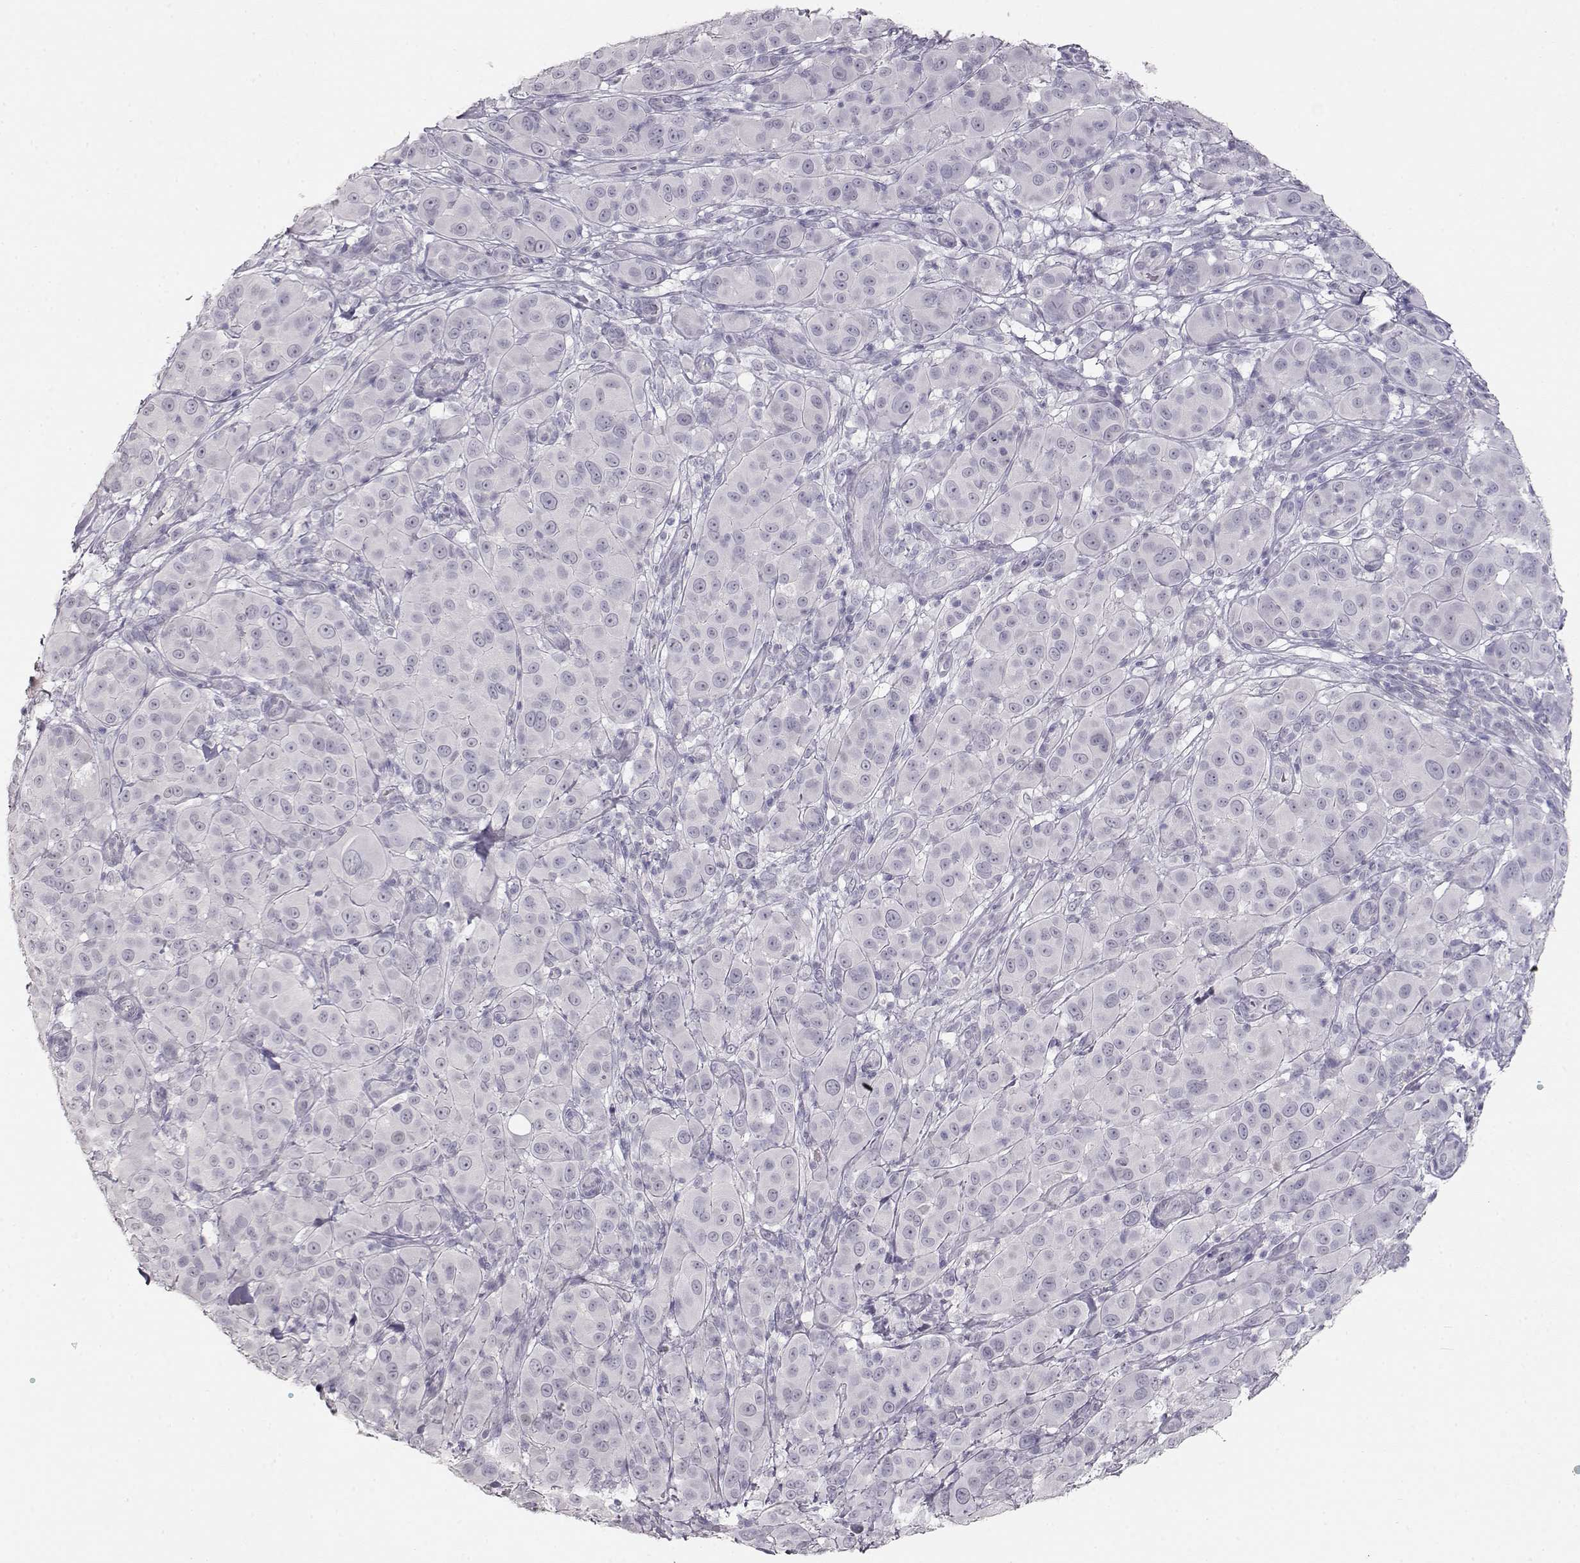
{"staining": {"intensity": "negative", "quantity": "none", "location": "none"}, "tissue": "melanoma", "cell_type": "Tumor cells", "image_type": "cancer", "snomed": [{"axis": "morphology", "description": "Malignant melanoma, NOS"}, {"axis": "topography", "description": "Skin"}], "caption": "This is an immunohistochemistry (IHC) photomicrograph of human melanoma. There is no positivity in tumor cells.", "gene": "TKTL1", "patient": {"sex": "female", "age": 87}}